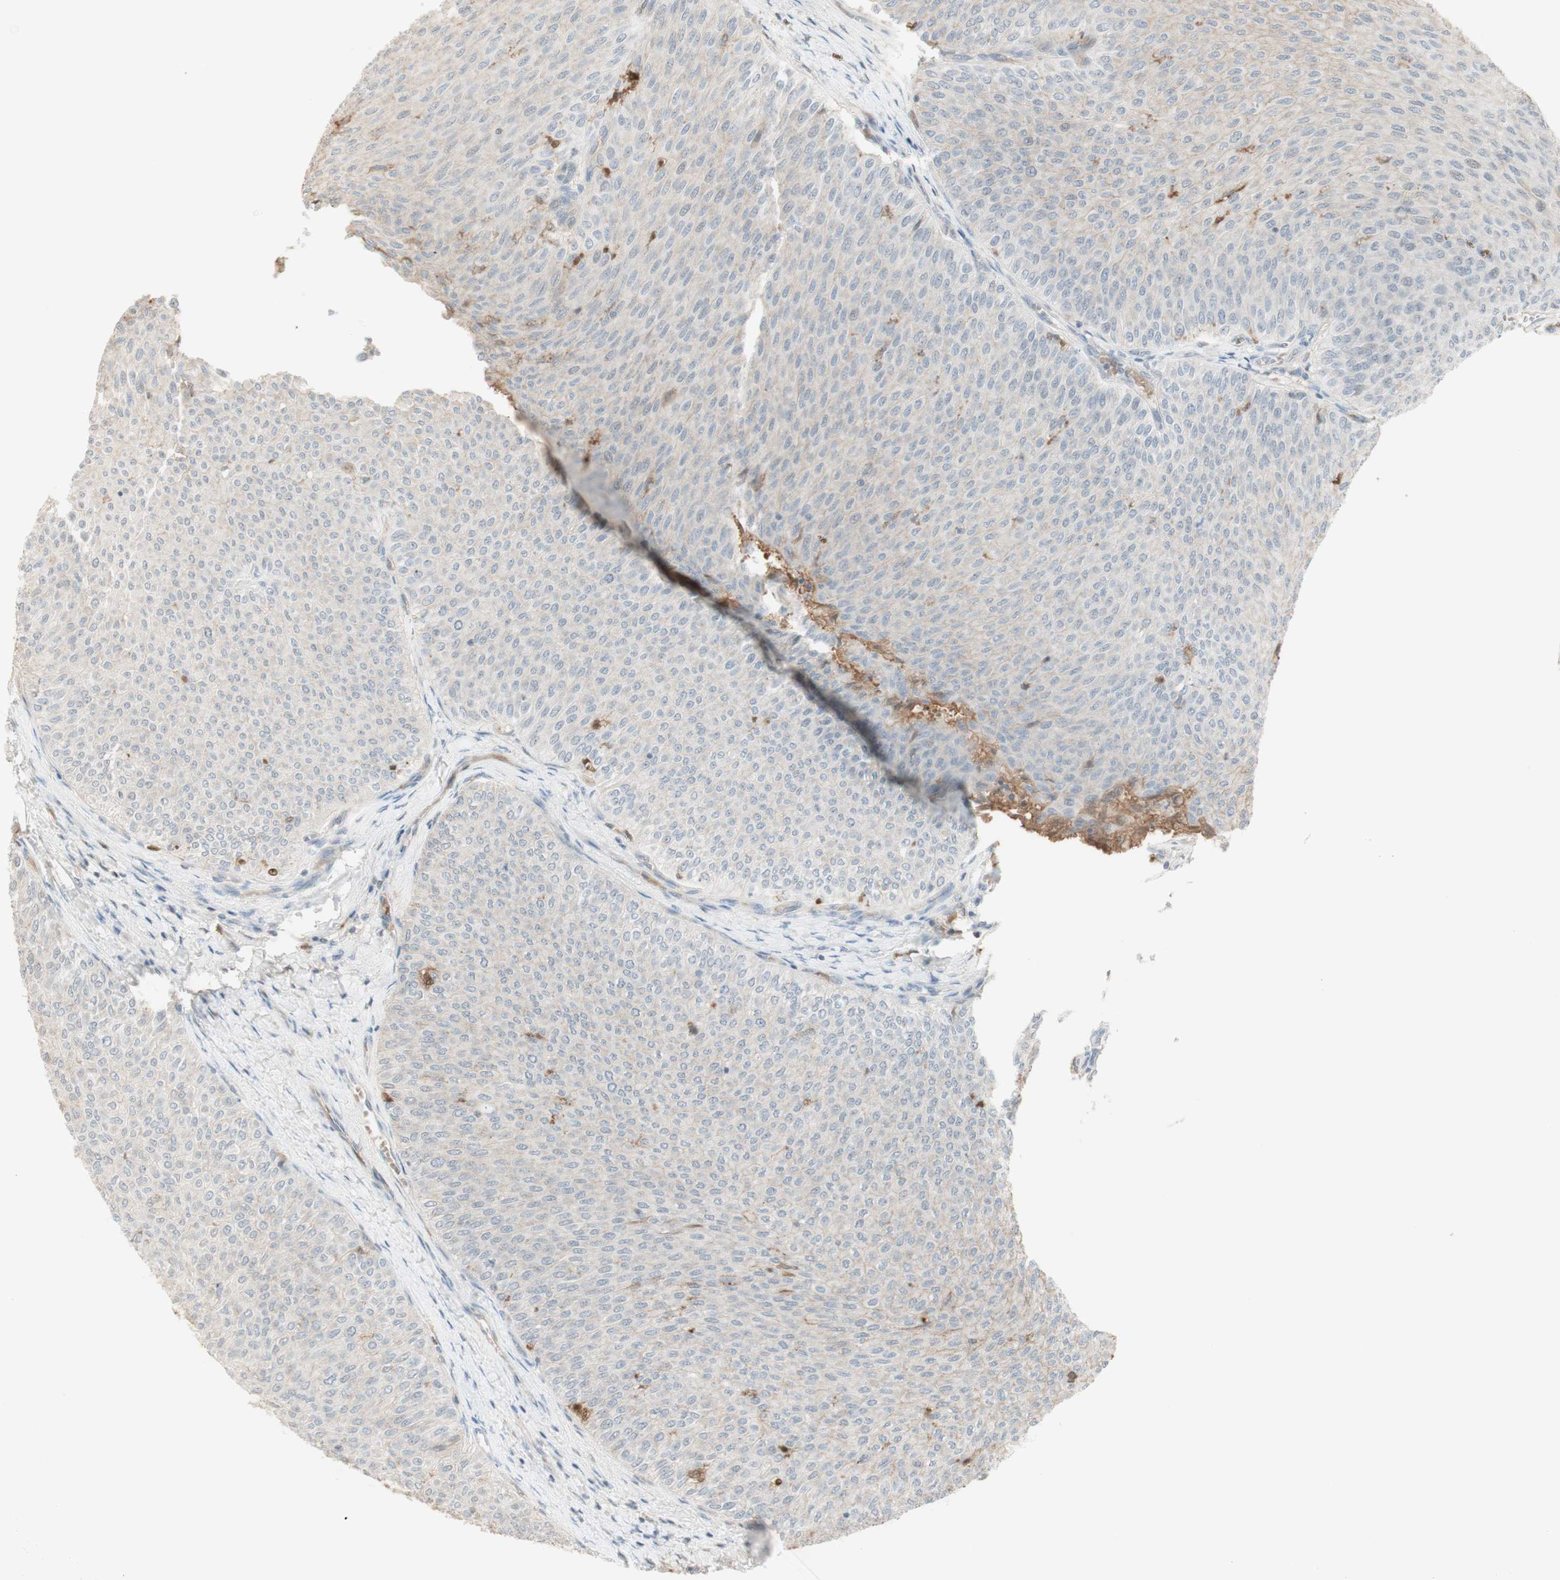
{"staining": {"intensity": "negative", "quantity": "none", "location": "none"}, "tissue": "urothelial cancer", "cell_type": "Tumor cells", "image_type": "cancer", "snomed": [{"axis": "morphology", "description": "Urothelial carcinoma, Low grade"}, {"axis": "topography", "description": "Urinary bladder"}], "caption": "Image shows no protein staining in tumor cells of urothelial carcinoma (low-grade) tissue.", "gene": "NID1", "patient": {"sex": "male", "age": 78}}